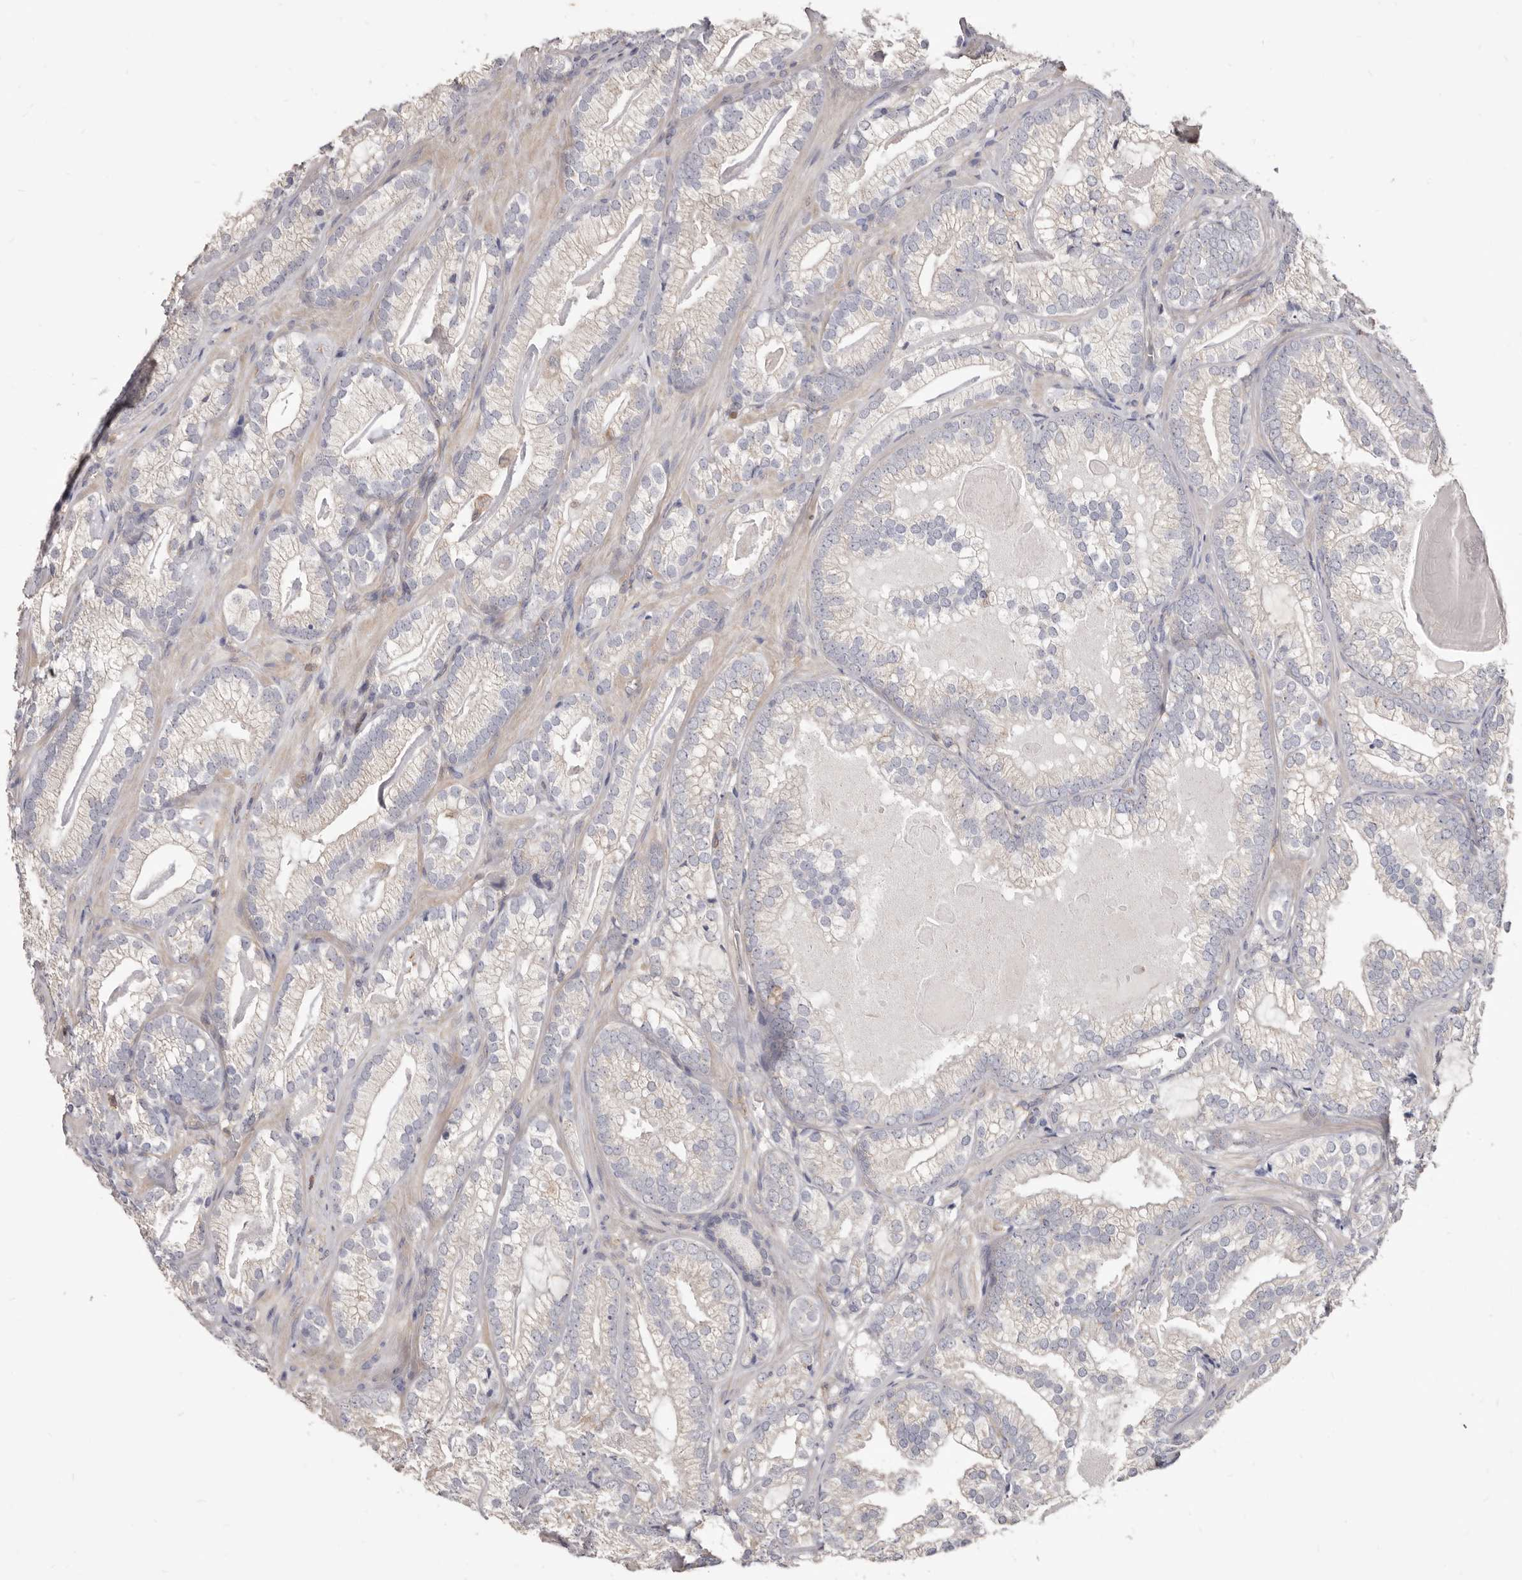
{"staining": {"intensity": "negative", "quantity": "none", "location": "none"}, "tissue": "prostate cancer", "cell_type": "Tumor cells", "image_type": "cancer", "snomed": [{"axis": "morphology", "description": "Adenocarcinoma, Low grade"}, {"axis": "topography", "description": "Prostate"}], "caption": "This is an immunohistochemistry micrograph of prostate cancer. There is no positivity in tumor cells.", "gene": "LRRC25", "patient": {"sex": "male", "age": 72}}